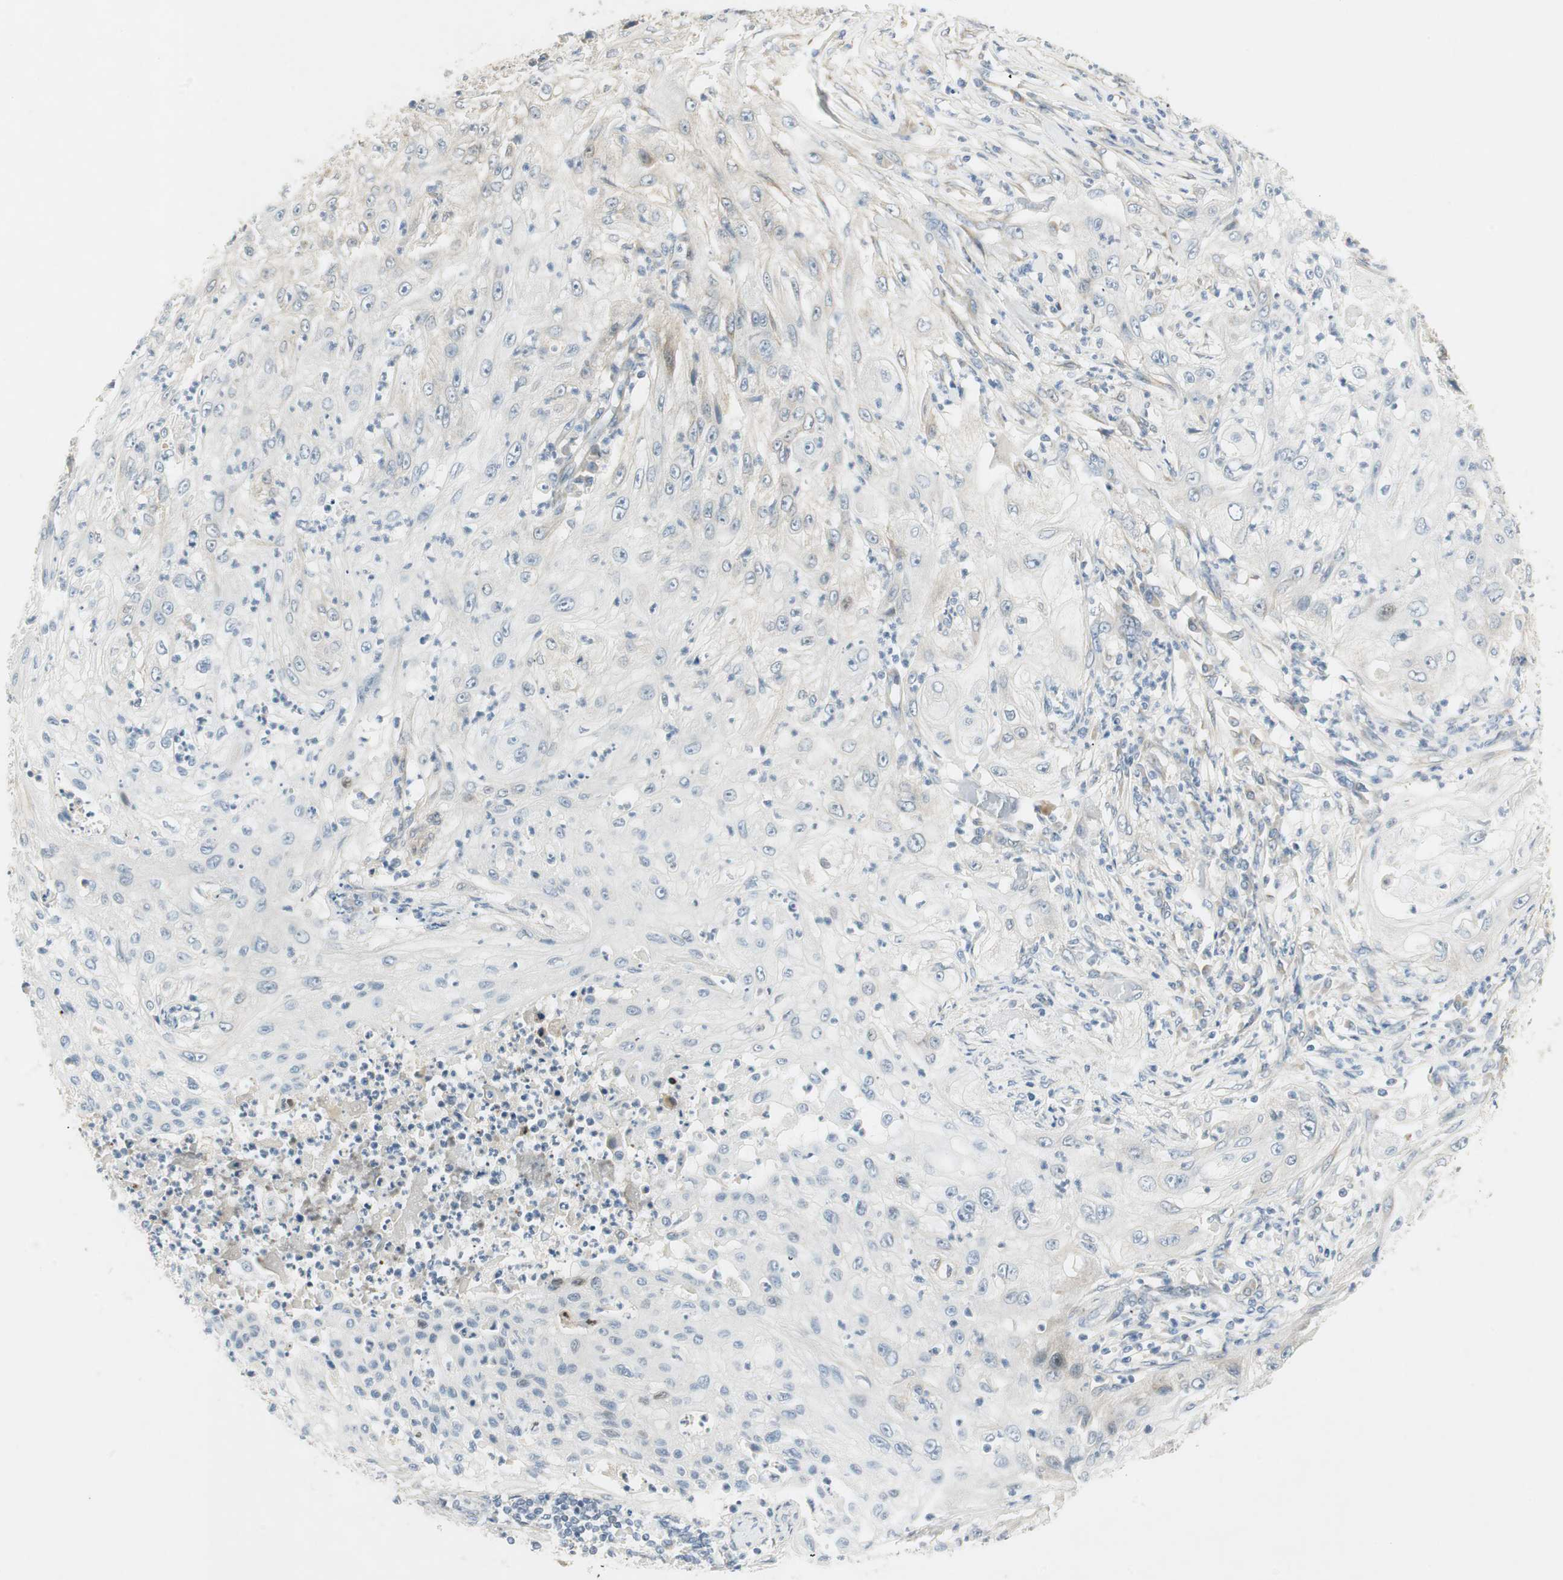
{"staining": {"intensity": "weak", "quantity": "<25%", "location": "cytoplasmic/membranous"}, "tissue": "lung cancer", "cell_type": "Tumor cells", "image_type": "cancer", "snomed": [{"axis": "morphology", "description": "Inflammation, NOS"}, {"axis": "morphology", "description": "Squamous cell carcinoma, NOS"}, {"axis": "topography", "description": "Lymph node"}, {"axis": "topography", "description": "Soft tissue"}, {"axis": "topography", "description": "Lung"}], "caption": "Immunohistochemistry photomicrograph of human lung cancer (squamous cell carcinoma) stained for a protein (brown), which displays no expression in tumor cells.", "gene": "STON1-GTF2A1L", "patient": {"sex": "male", "age": 66}}